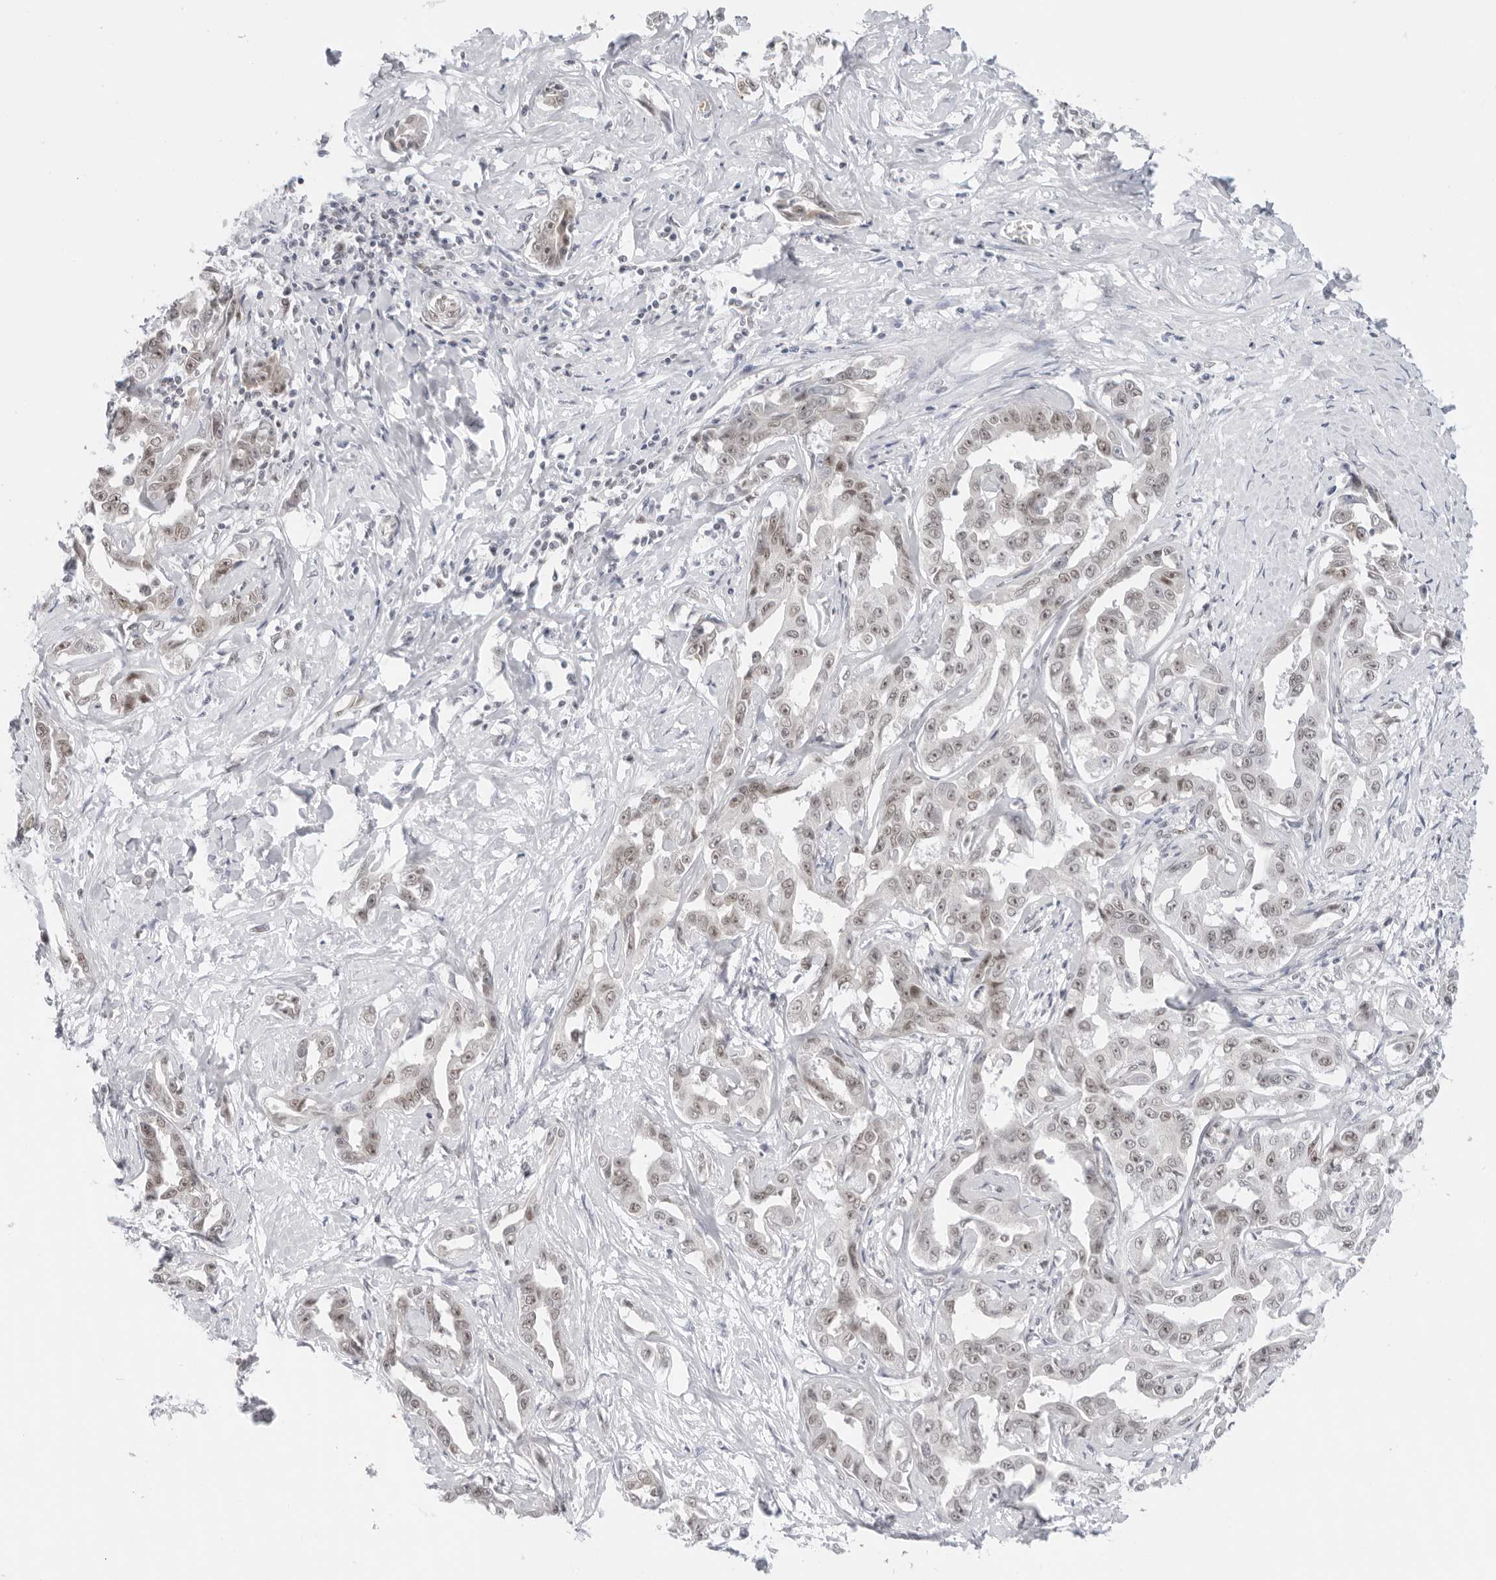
{"staining": {"intensity": "weak", "quantity": "25%-75%", "location": "nuclear"}, "tissue": "liver cancer", "cell_type": "Tumor cells", "image_type": "cancer", "snomed": [{"axis": "morphology", "description": "Cholangiocarcinoma"}, {"axis": "topography", "description": "Liver"}], "caption": "IHC photomicrograph of neoplastic tissue: human liver cancer (cholangiocarcinoma) stained using immunohistochemistry demonstrates low levels of weak protein expression localized specifically in the nuclear of tumor cells, appearing as a nuclear brown color.", "gene": "FOXK2", "patient": {"sex": "male", "age": 59}}